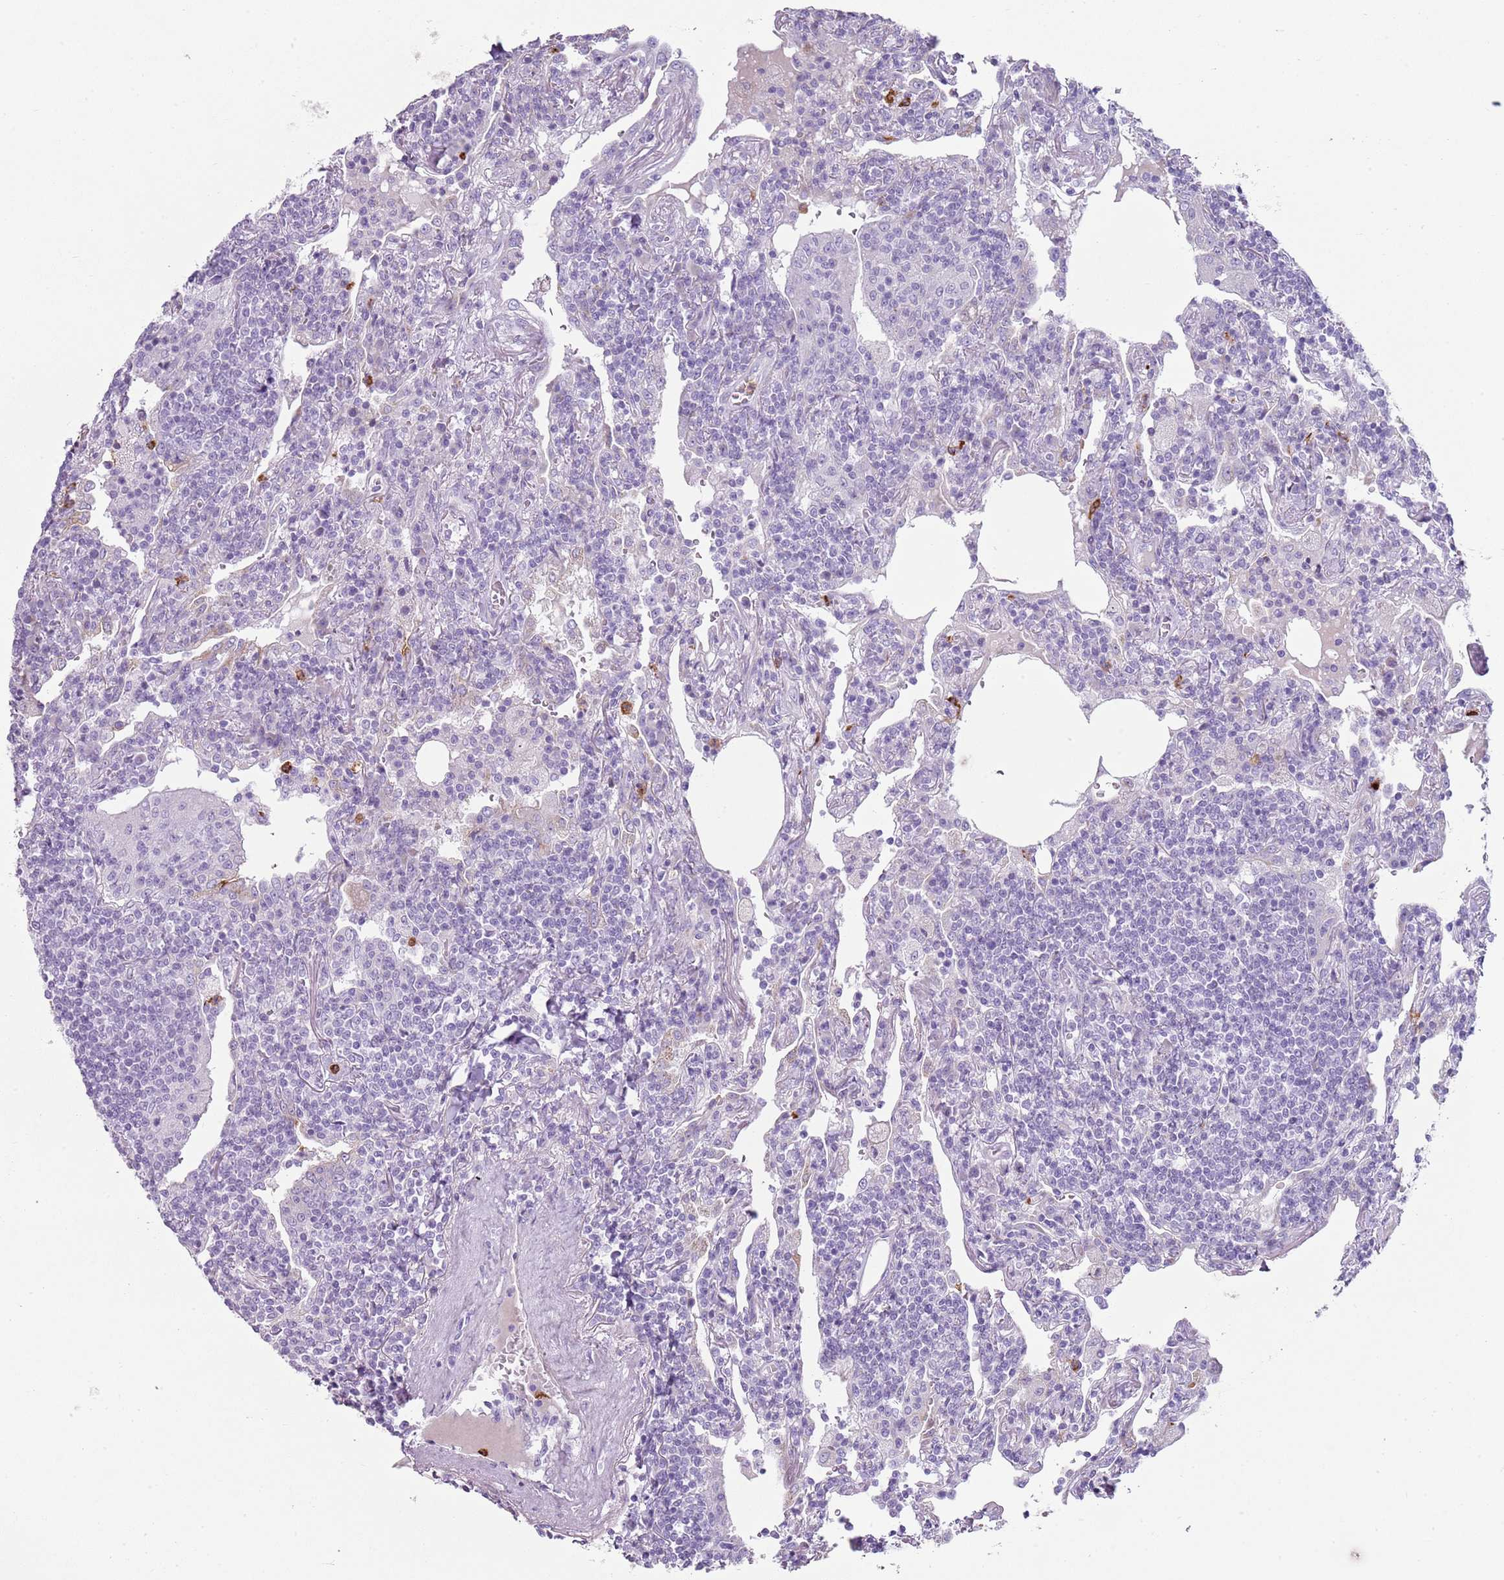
{"staining": {"intensity": "negative", "quantity": "none", "location": "none"}, "tissue": "lymphoma", "cell_type": "Tumor cells", "image_type": "cancer", "snomed": [{"axis": "morphology", "description": "Malignant lymphoma, non-Hodgkin's type, Low grade"}, {"axis": "topography", "description": "Lung"}], "caption": "An IHC histopathology image of lymphoma is shown. There is no staining in tumor cells of lymphoma. (DAB immunohistochemistry, high magnification).", "gene": "CD177", "patient": {"sex": "female", "age": 71}}